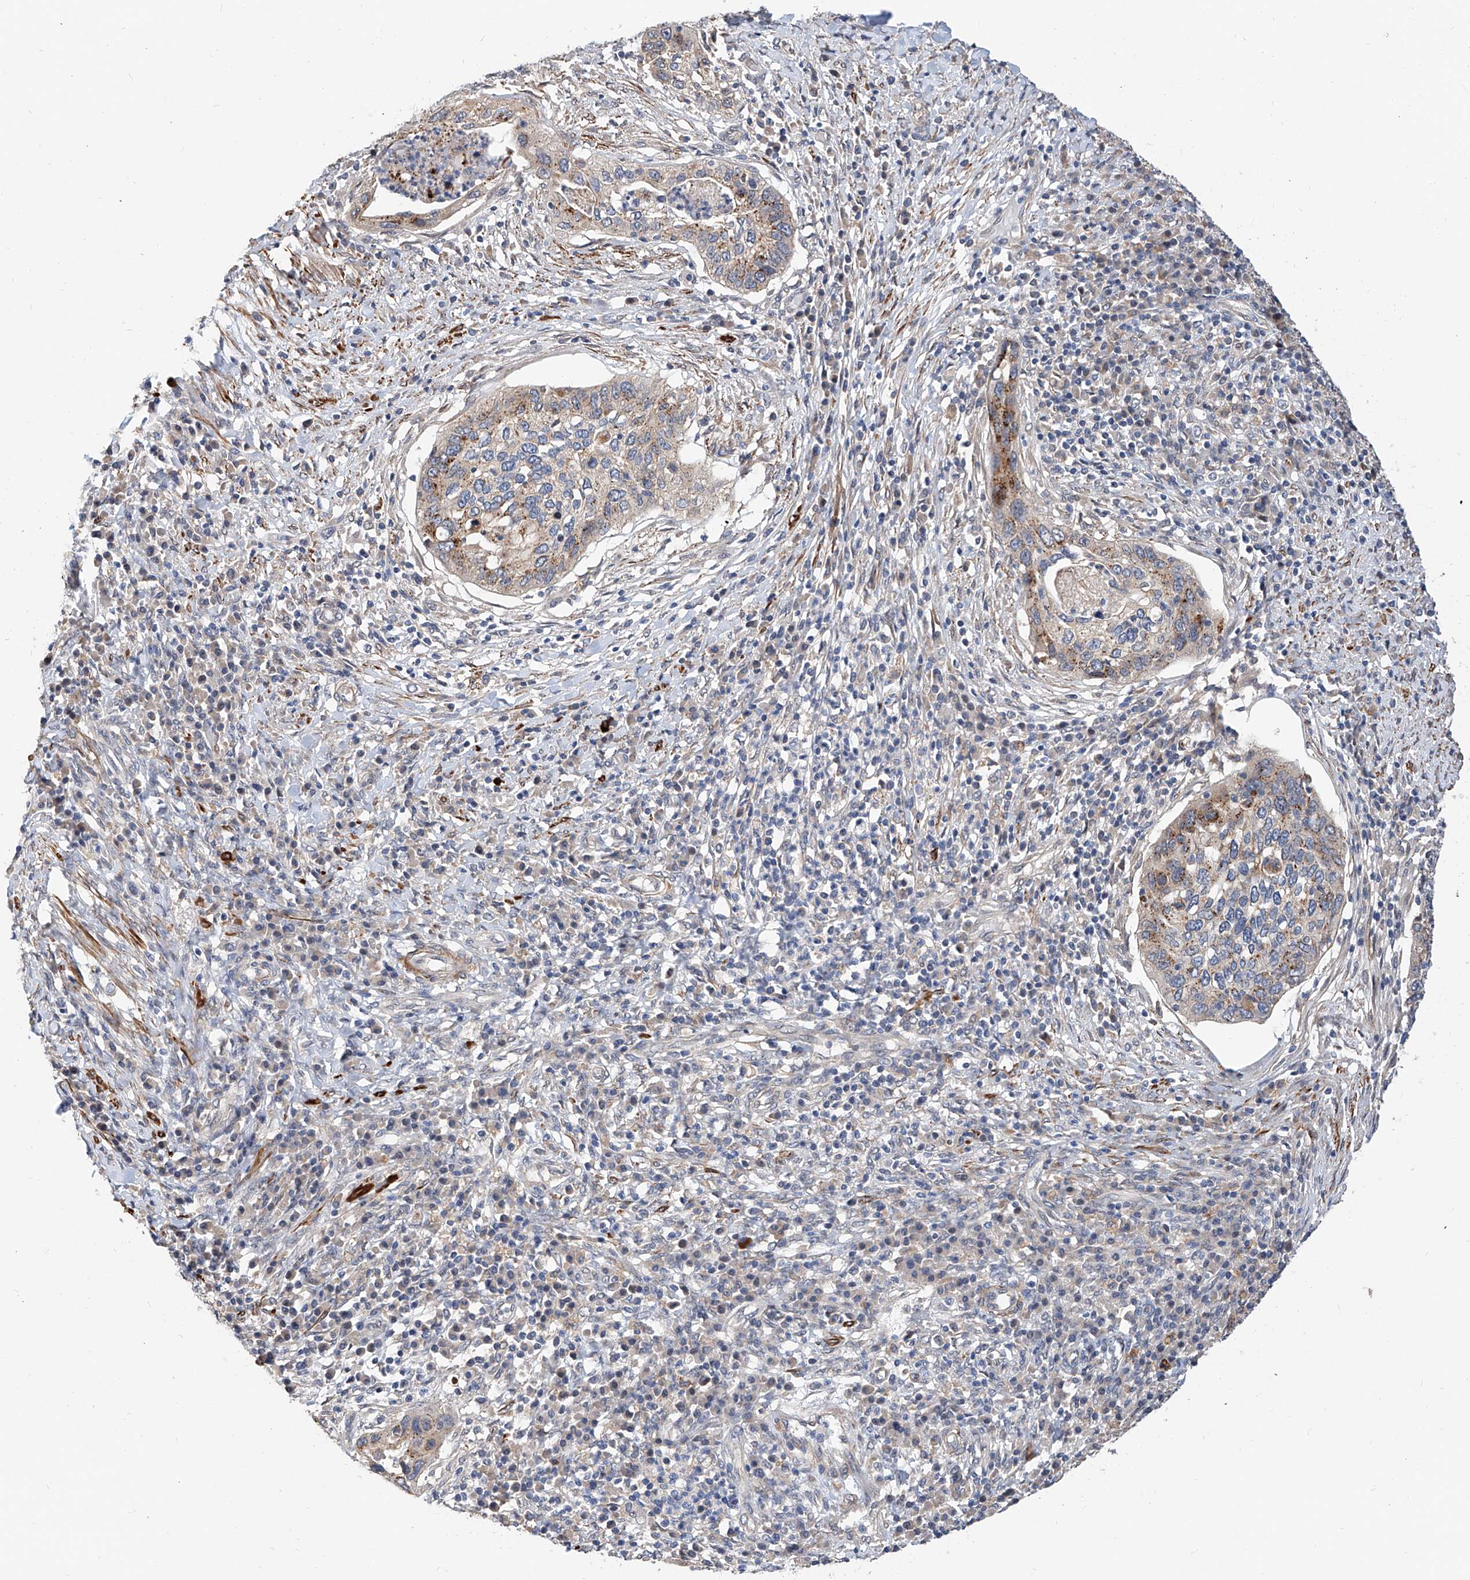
{"staining": {"intensity": "moderate", "quantity": "<25%", "location": "cytoplasmic/membranous"}, "tissue": "cervical cancer", "cell_type": "Tumor cells", "image_type": "cancer", "snomed": [{"axis": "morphology", "description": "Squamous cell carcinoma, NOS"}, {"axis": "topography", "description": "Cervix"}], "caption": "The micrograph exhibits a brown stain indicating the presence of a protein in the cytoplasmic/membranous of tumor cells in squamous cell carcinoma (cervical).", "gene": "MAGEE2", "patient": {"sex": "female", "age": 38}}